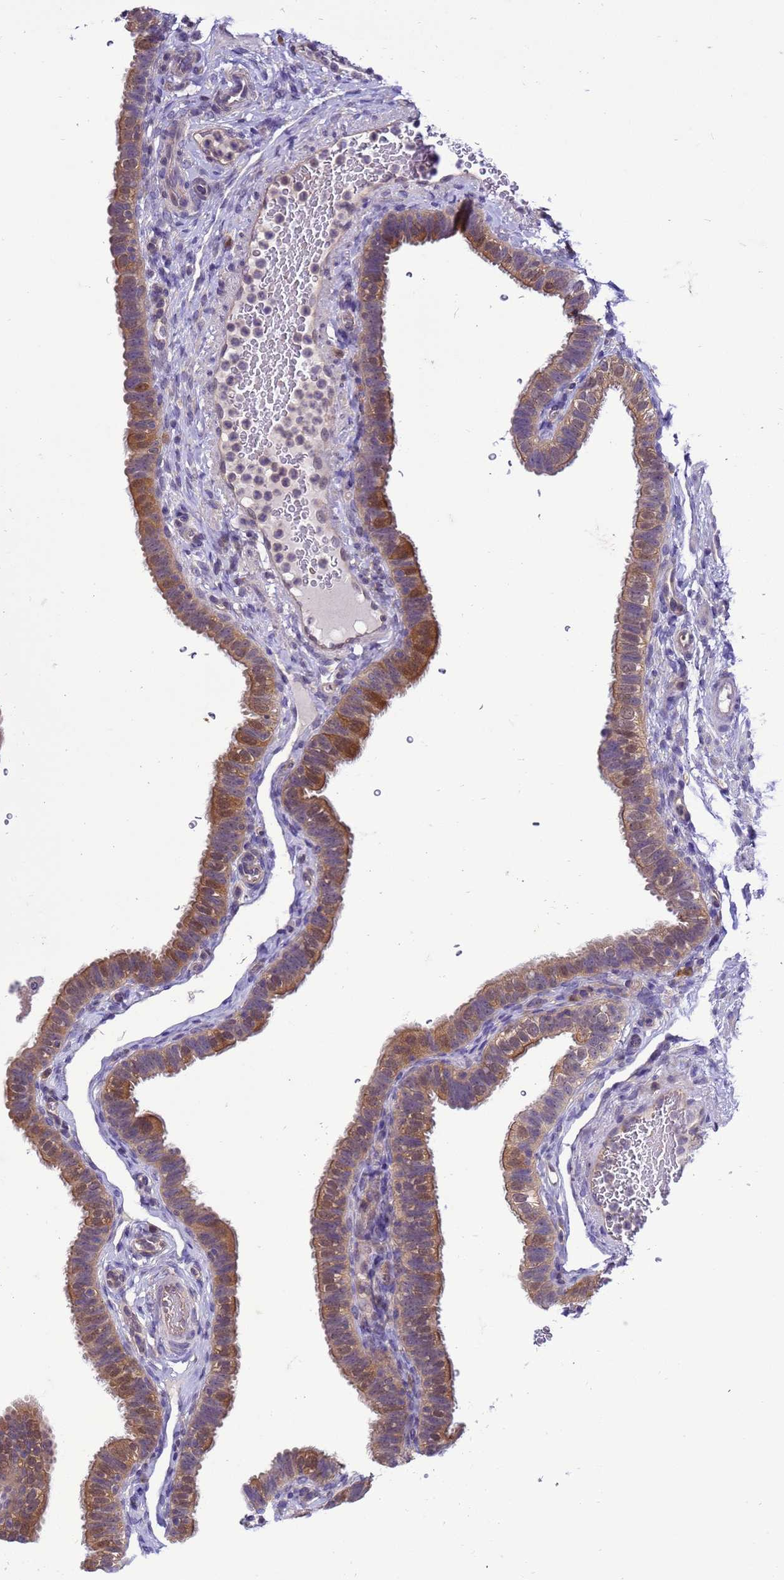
{"staining": {"intensity": "moderate", "quantity": "25%-75%", "location": "cytoplasmic/membranous,nuclear"}, "tissue": "fallopian tube", "cell_type": "Glandular cells", "image_type": "normal", "snomed": [{"axis": "morphology", "description": "Normal tissue, NOS"}, {"axis": "topography", "description": "Fallopian tube"}], "caption": "A micrograph of human fallopian tube stained for a protein reveals moderate cytoplasmic/membranous,nuclear brown staining in glandular cells.", "gene": "DDI2", "patient": {"sex": "female", "age": 41}}